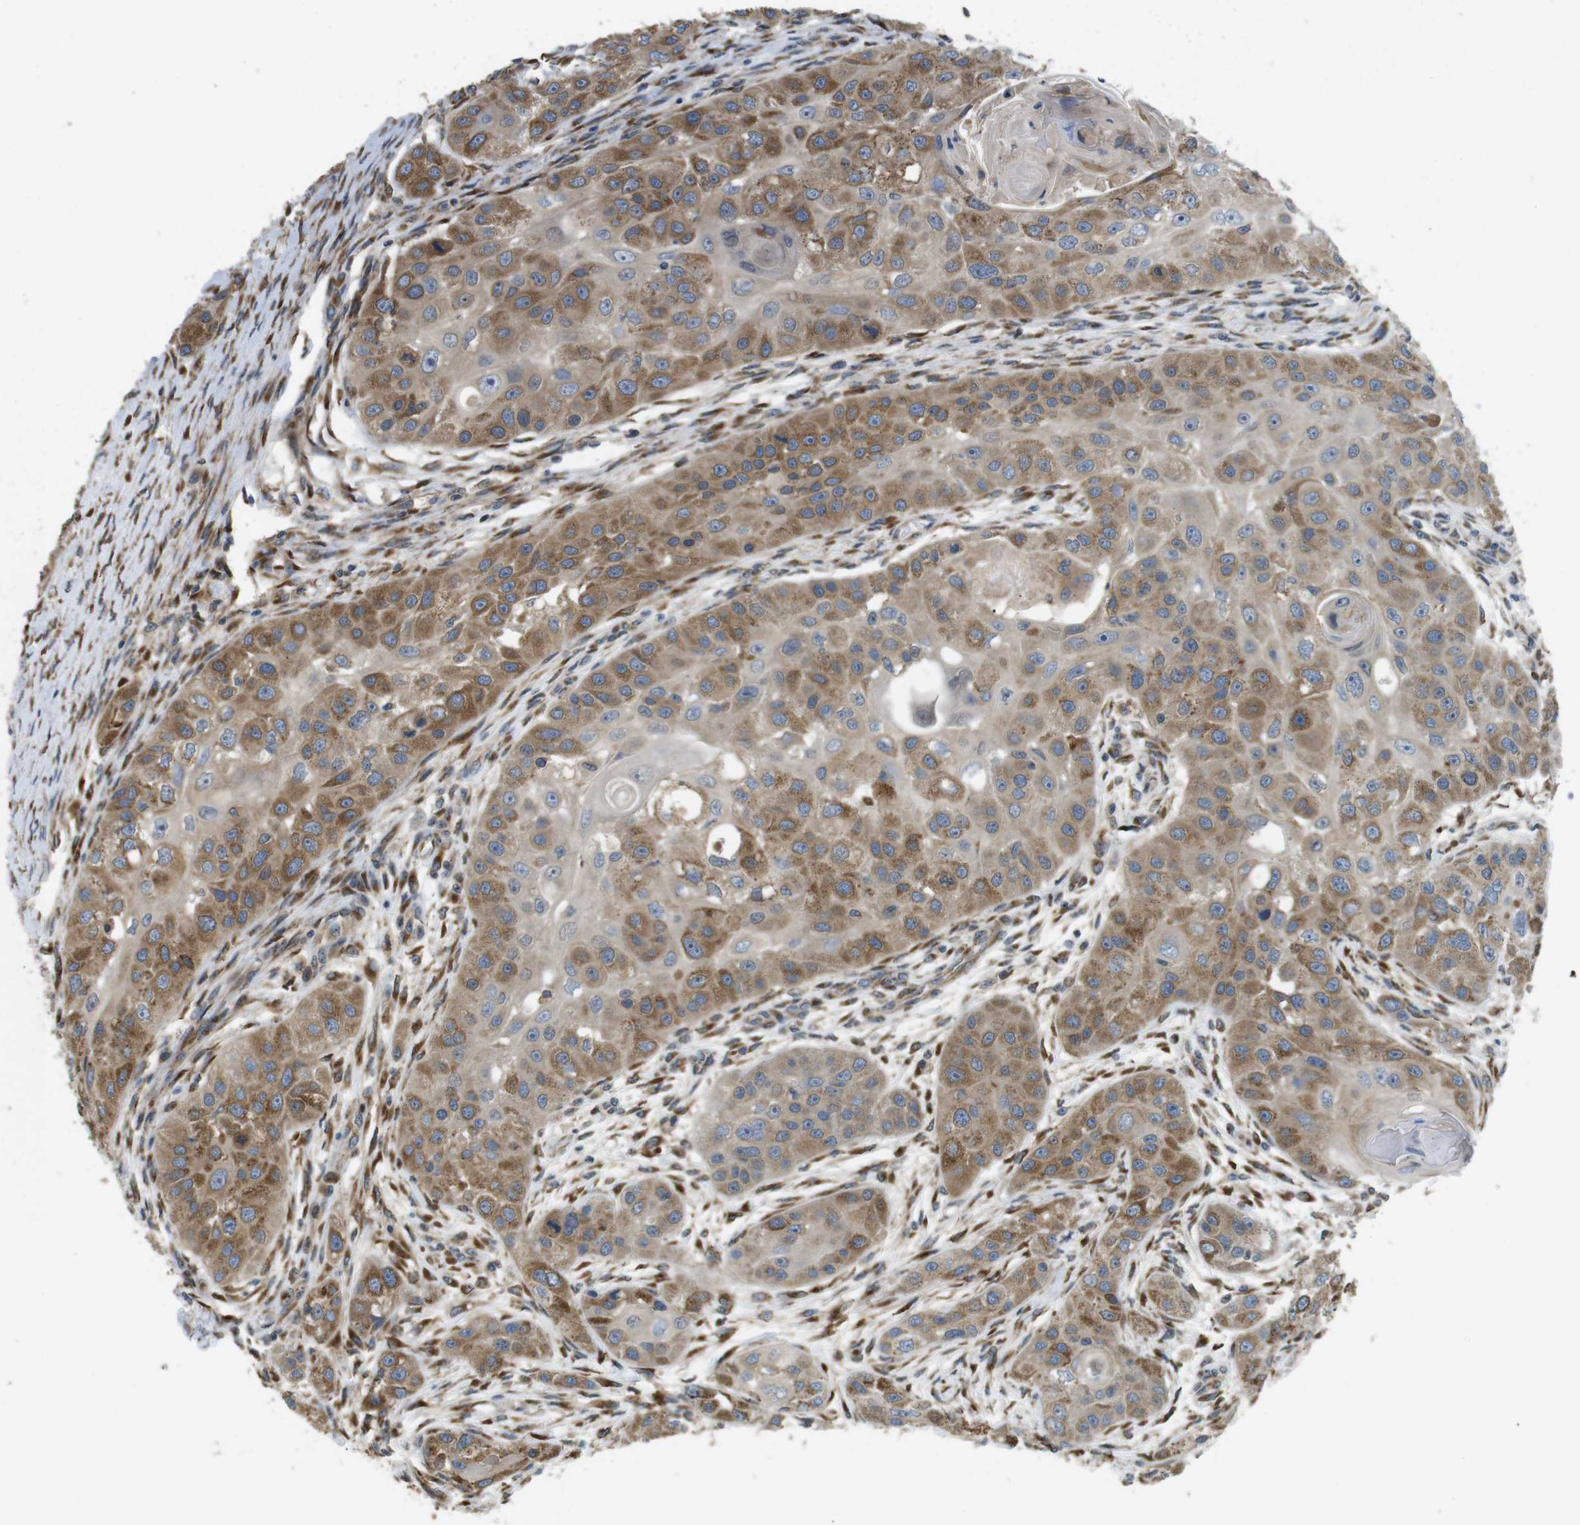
{"staining": {"intensity": "moderate", "quantity": ">75%", "location": "cytoplasmic/membranous"}, "tissue": "head and neck cancer", "cell_type": "Tumor cells", "image_type": "cancer", "snomed": [{"axis": "morphology", "description": "Normal tissue, NOS"}, {"axis": "morphology", "description": "Squamous cell carcinoma, NOS"}, {"axis": "topography", "description": "Skeletal muscle"}, {"axis": "topography", "description": "Head-Neck"}], "caption": "Protein staining exhibits moderate cytoplasmic/membranous expression in about >75% of tumor cells in head and neck squamous cell carcinoma.", "gene": "TMEM143", "patient": {"sex": "male", "age": 51}}